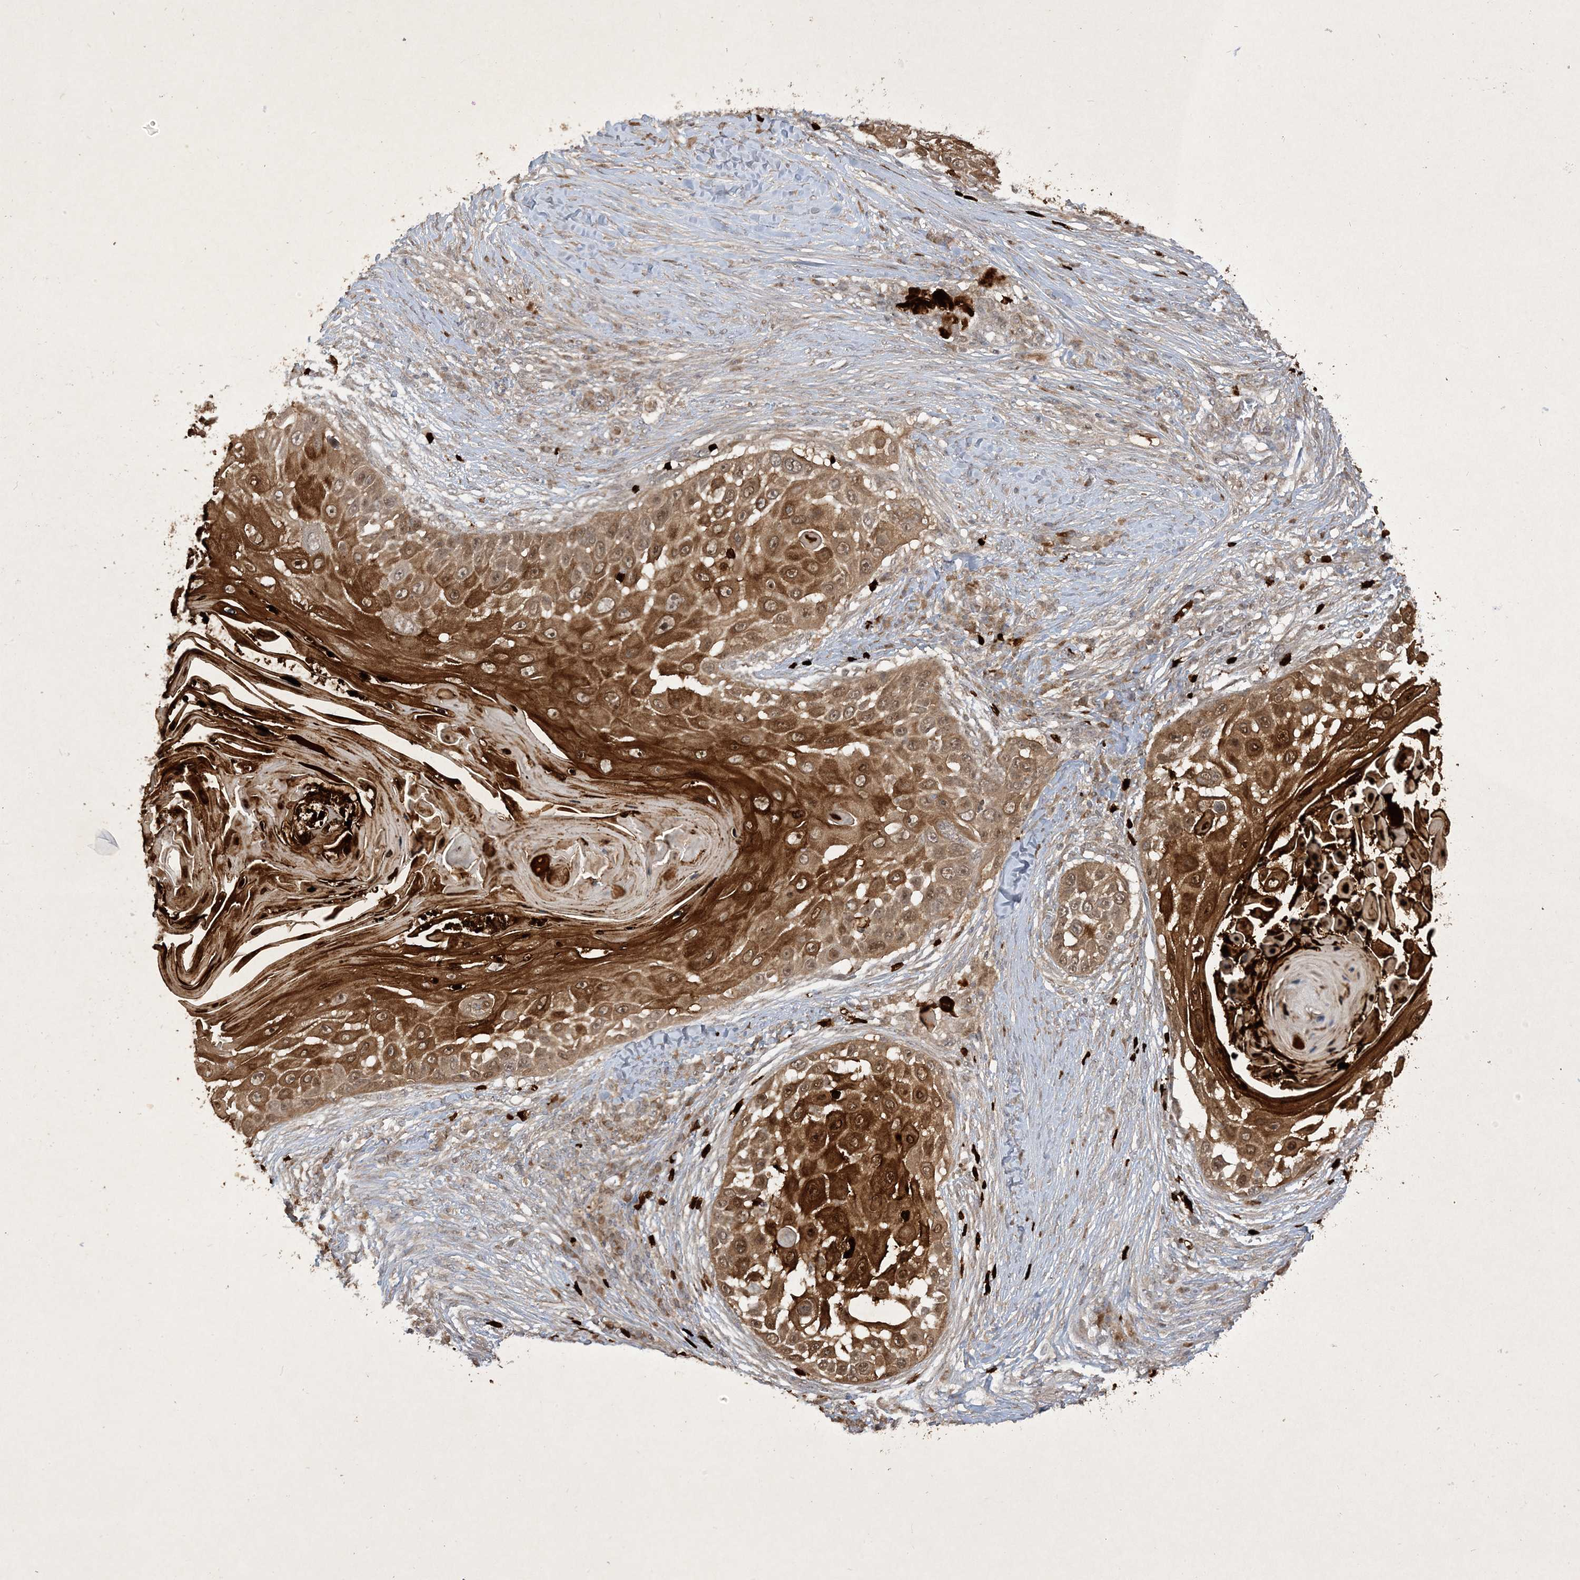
{"staining": {"intensity": "strong", "quantity": ">75%", "location": "cytoplasmic/membranous,nuclear"}, "tissue": "skin cancer", "cell_type": "Tumor cells", "image_type": "cancer", "snomed": [{"axis": "morphology", "description": "Squamous cell carcinoma, NOS"}, {"axis": "topography", "description": "Skin"}], "caption": "An image showing strong cytoplasmic/membranous and nuclear staining in about >75% of tumor cells in squamous cell carcinoma (skin), as visualized by brown immunohistochemical staining.", "gene": "ZNF213", "patient": {"sex": "female", "age": 44}}